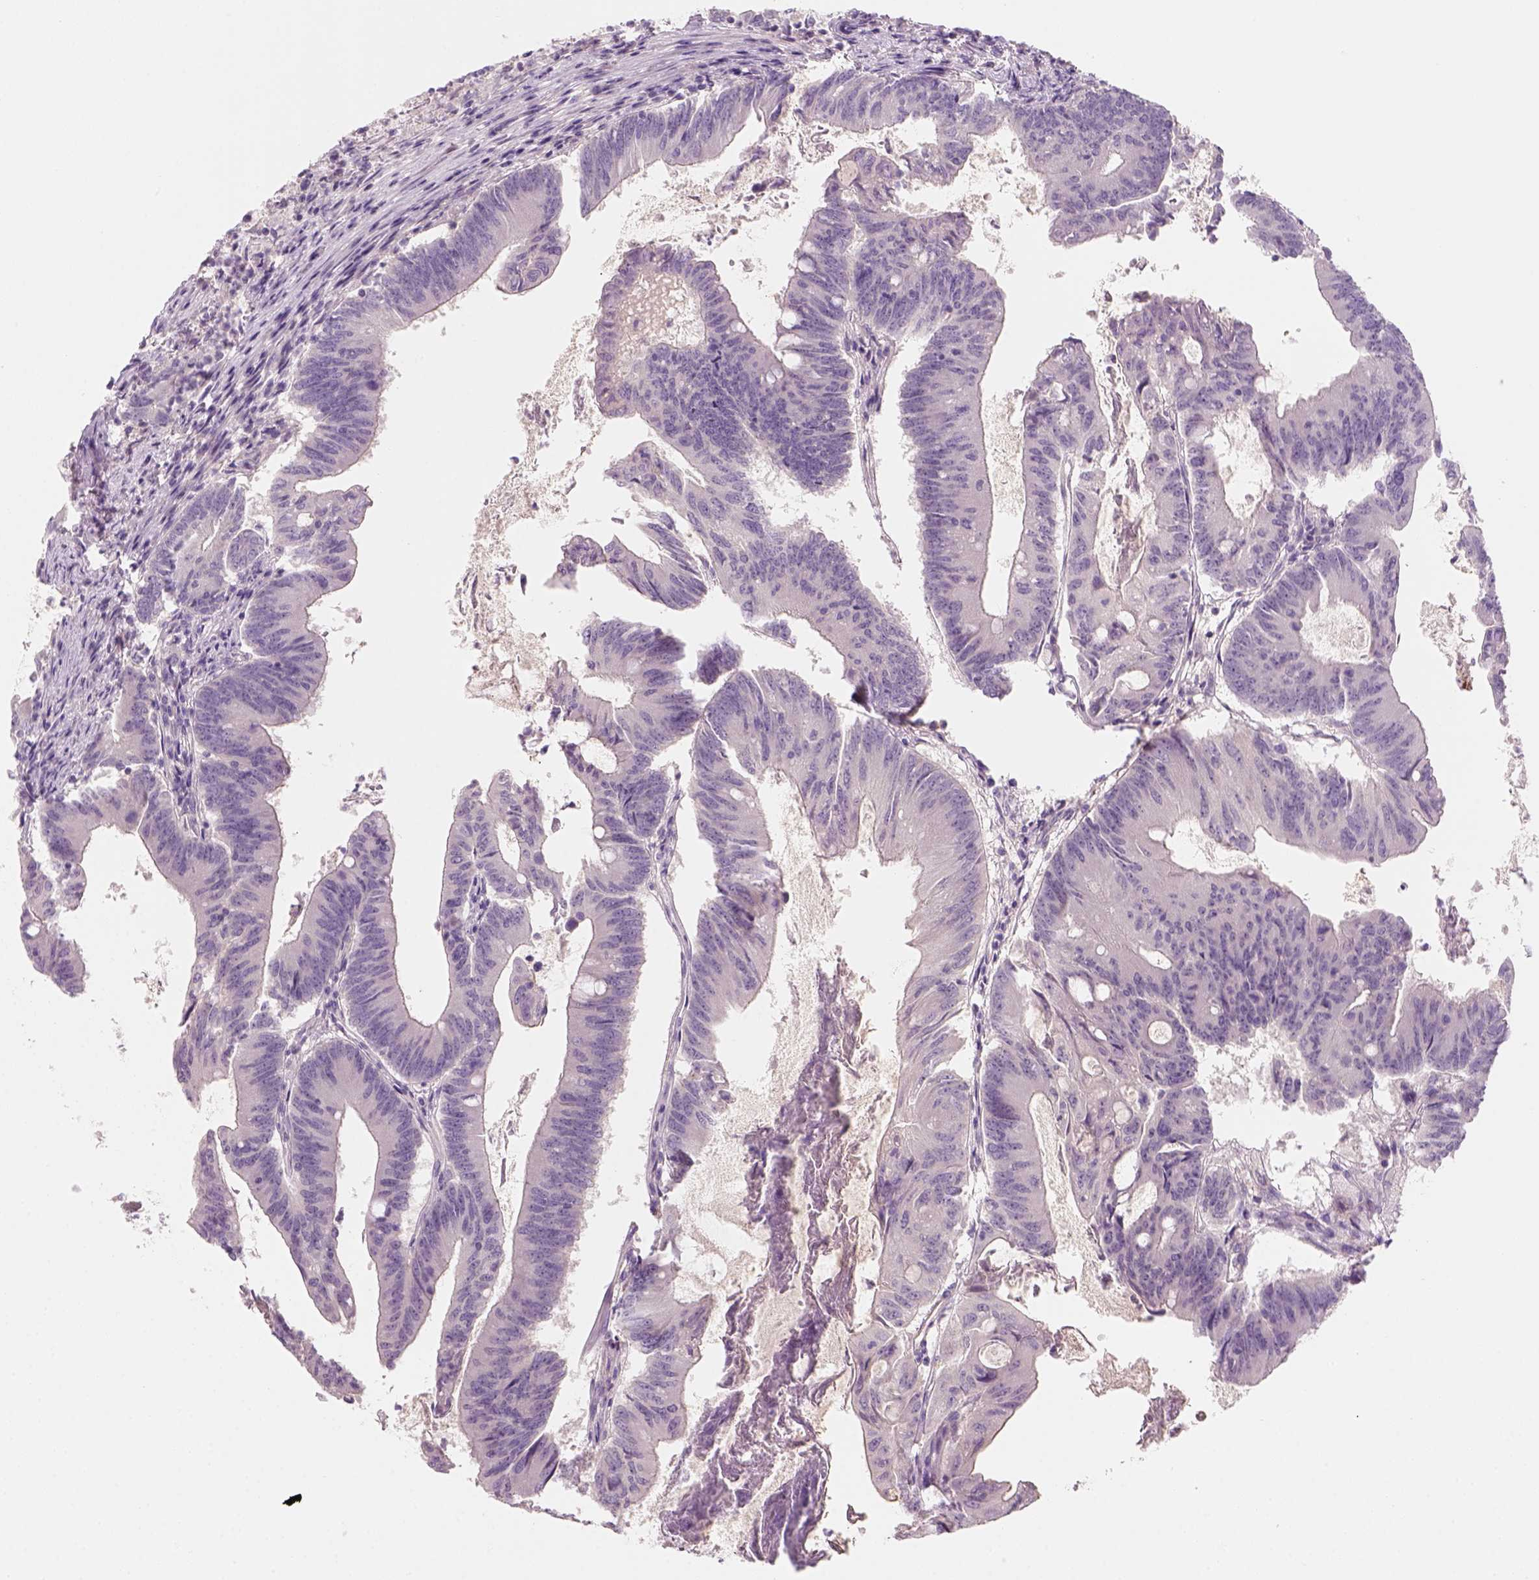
{"staining": {"intensity": "negative", "quantity": "none", "location": "none"}, "tissue": "colorectal cancer", "cell_type": "Tumor cells", "image_type": "cancer", "snomed": [{"axis": "morphology", "description": "Adenocarcinoma, NOS"}, {"axis": "topography", "description": "Colon"}], "caption": "There is no significant staining in tumor cells of adenocarcinoma (colorectal). (Immunohistochemistry (ihc), brightfield microscopy, high magnification).", "gene": "KRT25", "patient": {"sex": "female", "age": 70}}